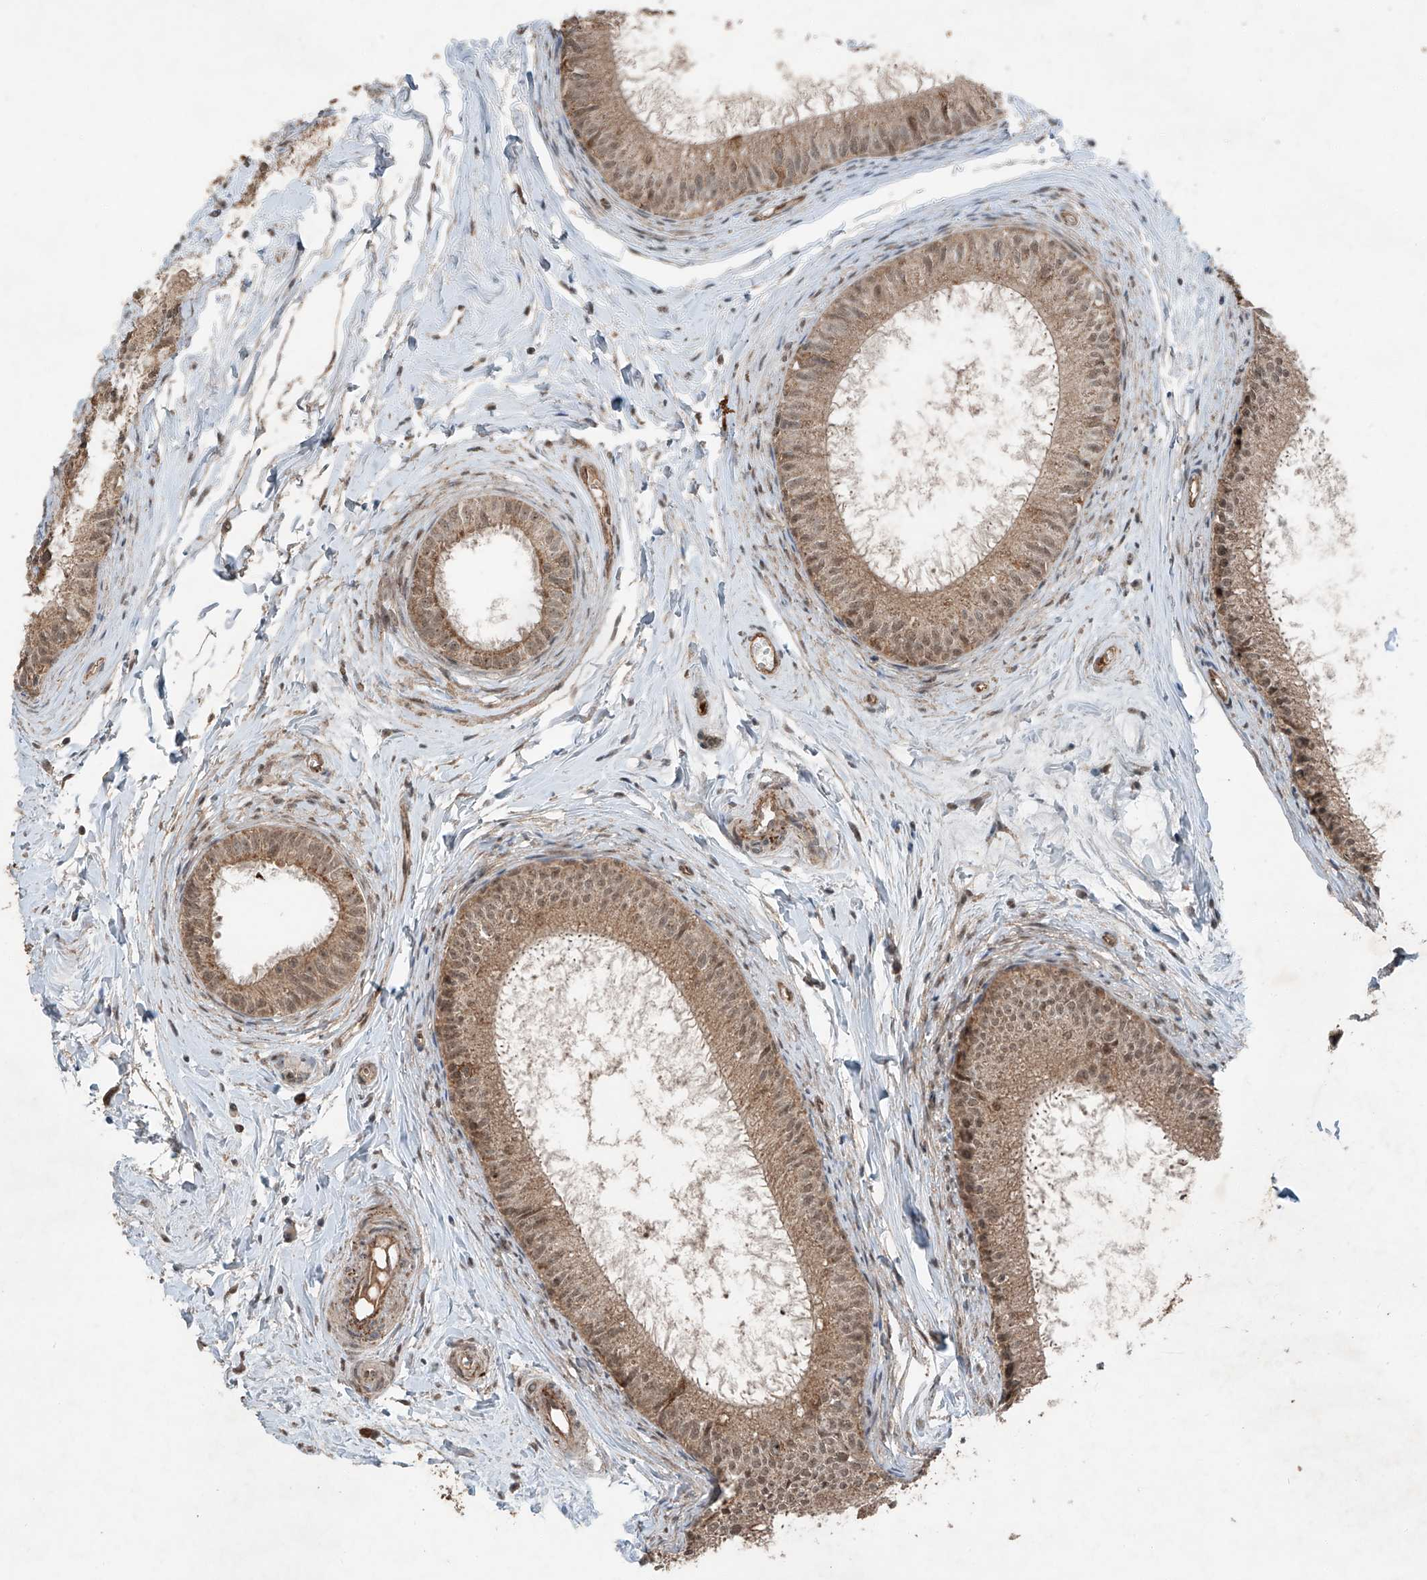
{"staining": {"intensity": "moderate", "quantity": ">75%", "location": "cytoplasmic/membranous,nuclear"}, "tissue": "epididymis", "cell_type": "Glandular cells", "image_type": "normal", "snomed": [{"axis": "morphology", "description": "Normal tissue, NOS"}, {"axis": "topography", "description": "Epididymis"}], "caption": "IHC staining of benign epididymis, which displays medium levels of moderate cytoplasmic/membranous,nuclear staining in approximately >75% of glandular cells indicating moderate cytoplasmic/membranous,nuclear protein positivity. The staining was performed using DAB (brown) for protein detection and nuclei were counterstained in hematoxylin (blue).", "gene": "ZNF620", "patient": {"sex": "male", "age": 34}}